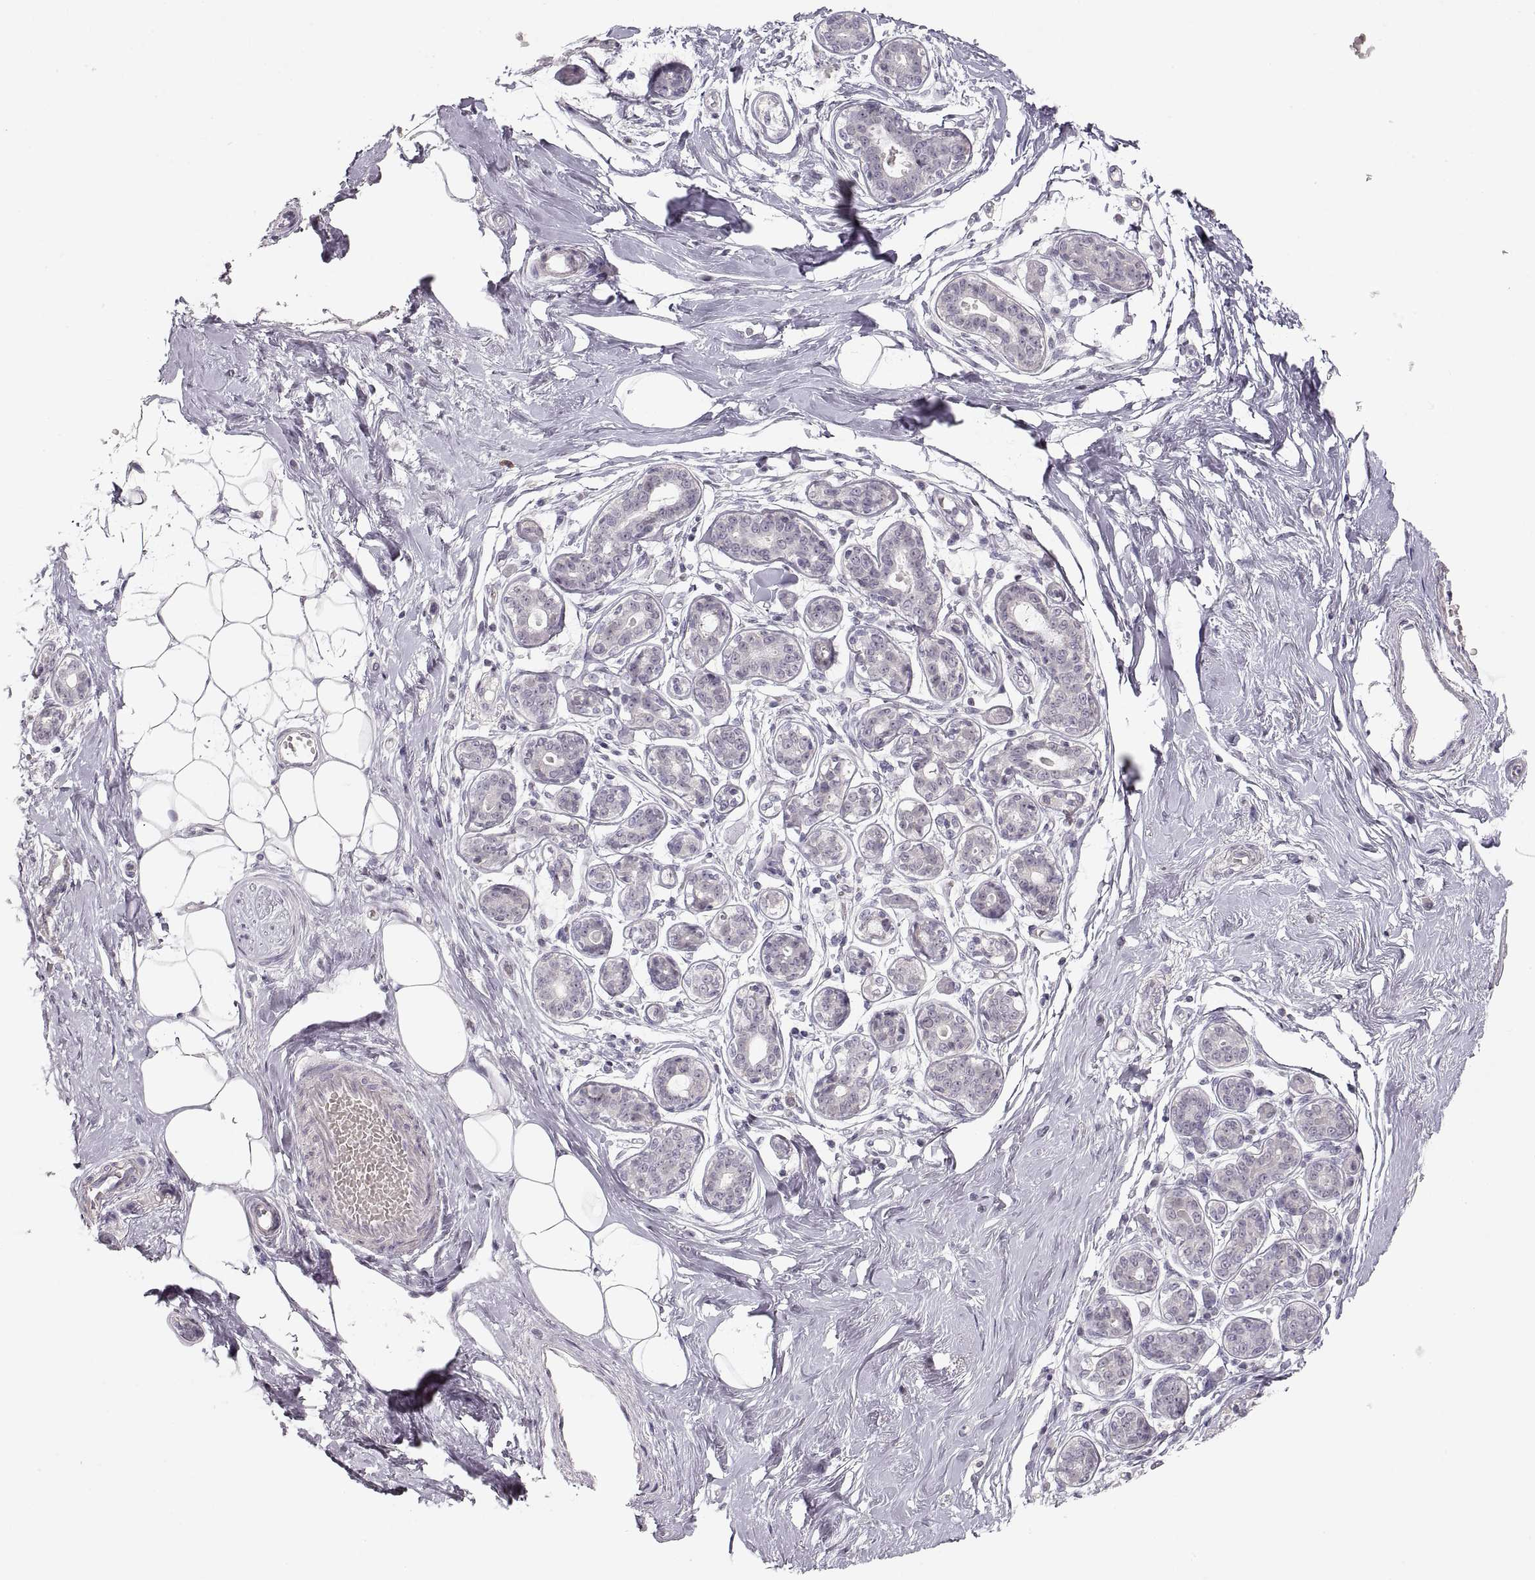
{"staining": {"intensity": "negative", "quantity": "none", "location": "none"}, "tissue": "breast", "cell_type": "Adipocytes", "image_type": "normal", "snomed": [{"axis": "morphology", "description": "Normal tissue, NOS"}, {"axis": "topography", "description": "Skin"}, {"axis": "topography", "description": "Breast"}], "caption": "Adipocytes show no significant protein expression in benign breast.", "gene": "PCSK2", "patient": {"sex": "female", "age": 43}}